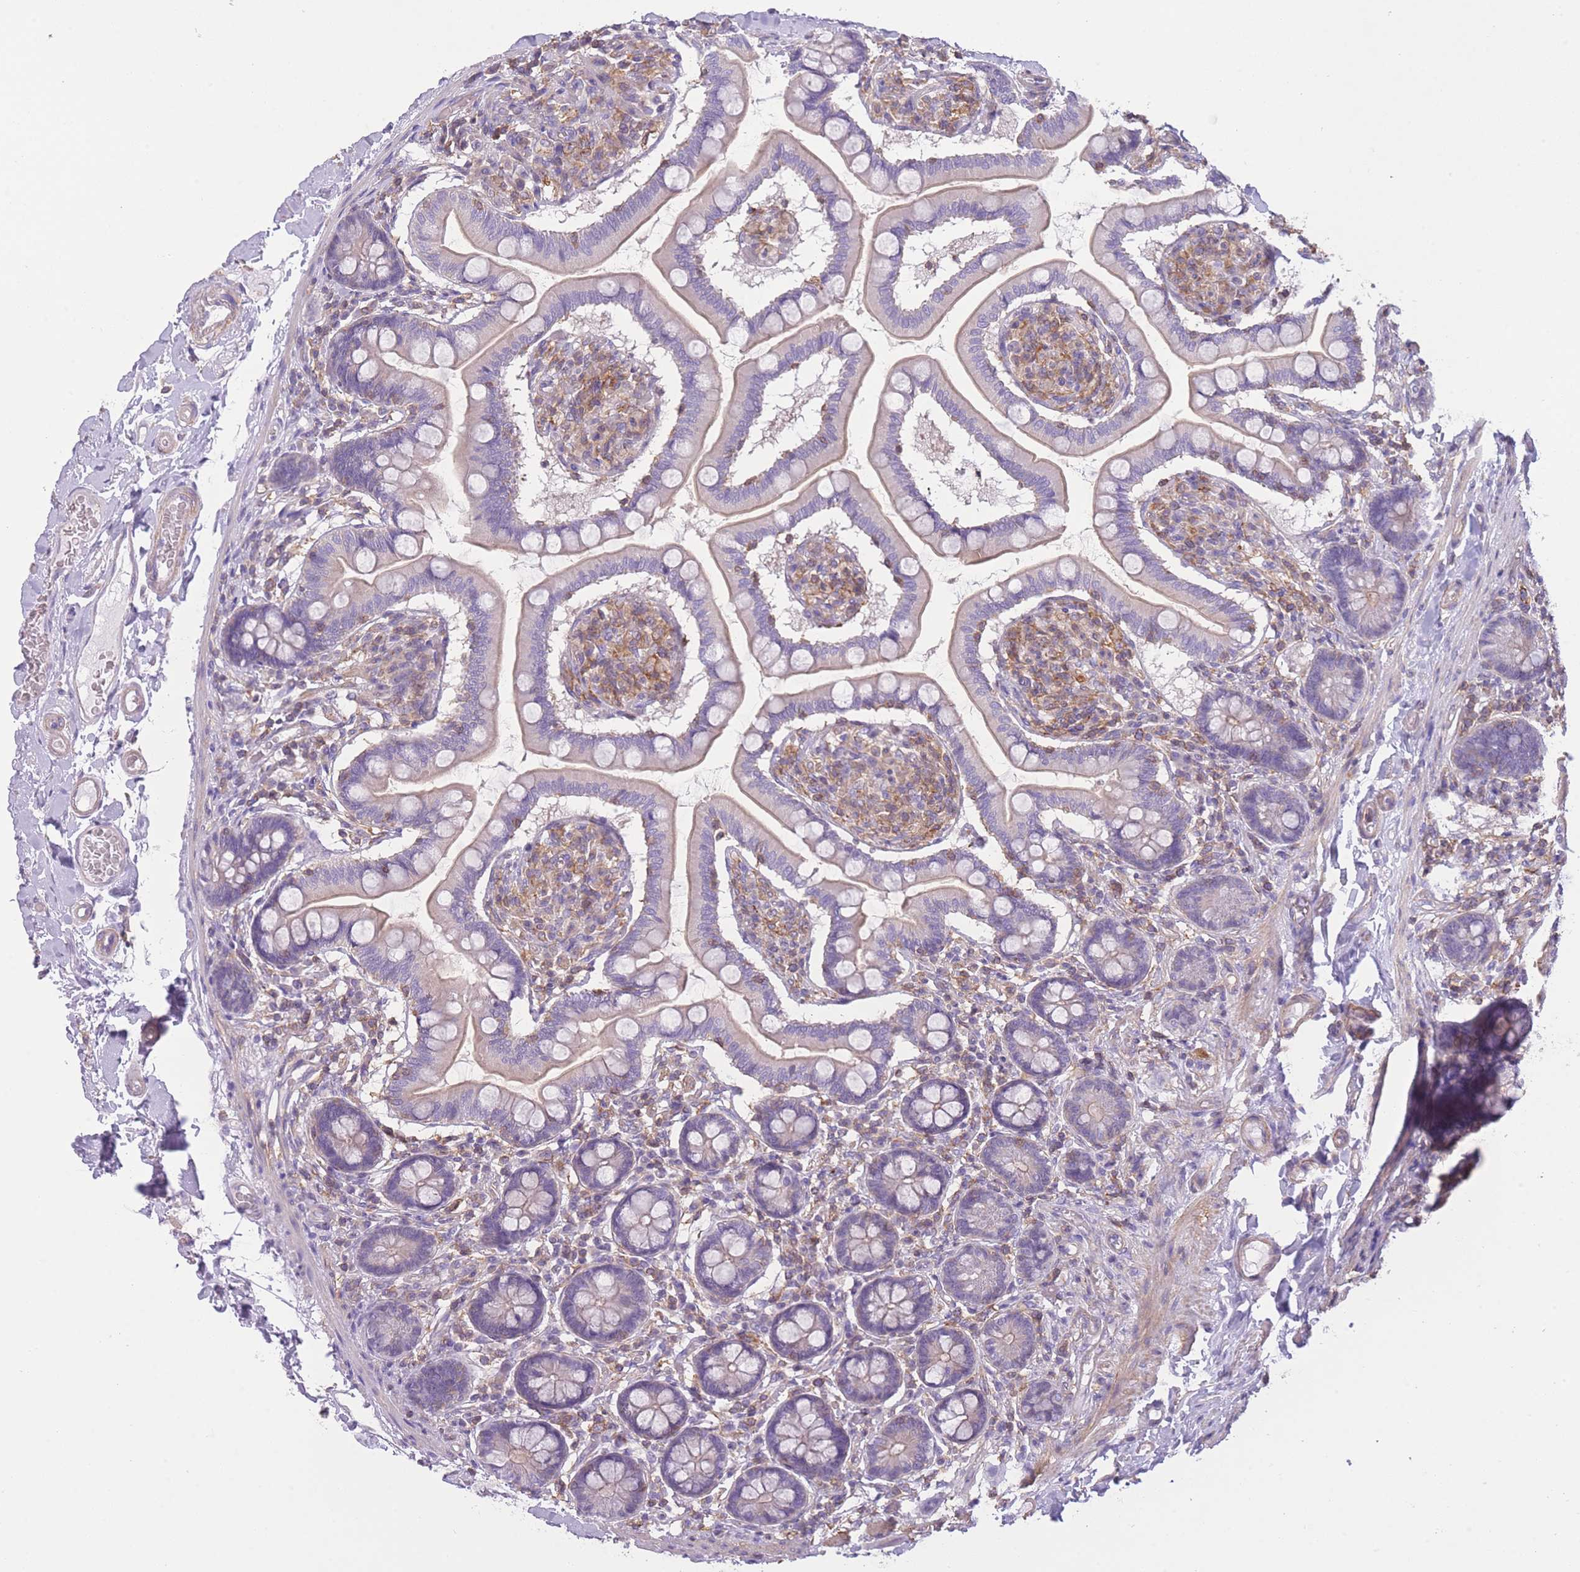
{"staining": {"intensity": "moderate", "quantity": "<25%", "location": "cytoplasmic/membranous"}, "tissue": "small intestine", "cell_type": "Glandular cells", "image_type": "normal", "snomed": [{"axis": "morphology", "description": "Normal tissue, NOS"}, {"axis": "topography", "description": "Small intestine"}], "caption": "Protein expression analysis of normal small intestine exhibits moderate cytoplasmic/membranous staining in about <25% of glandular cells. Nuclei are stained in blue.", "gene": "PDHA1", "patient": {"sex": "female", "age": 64}}